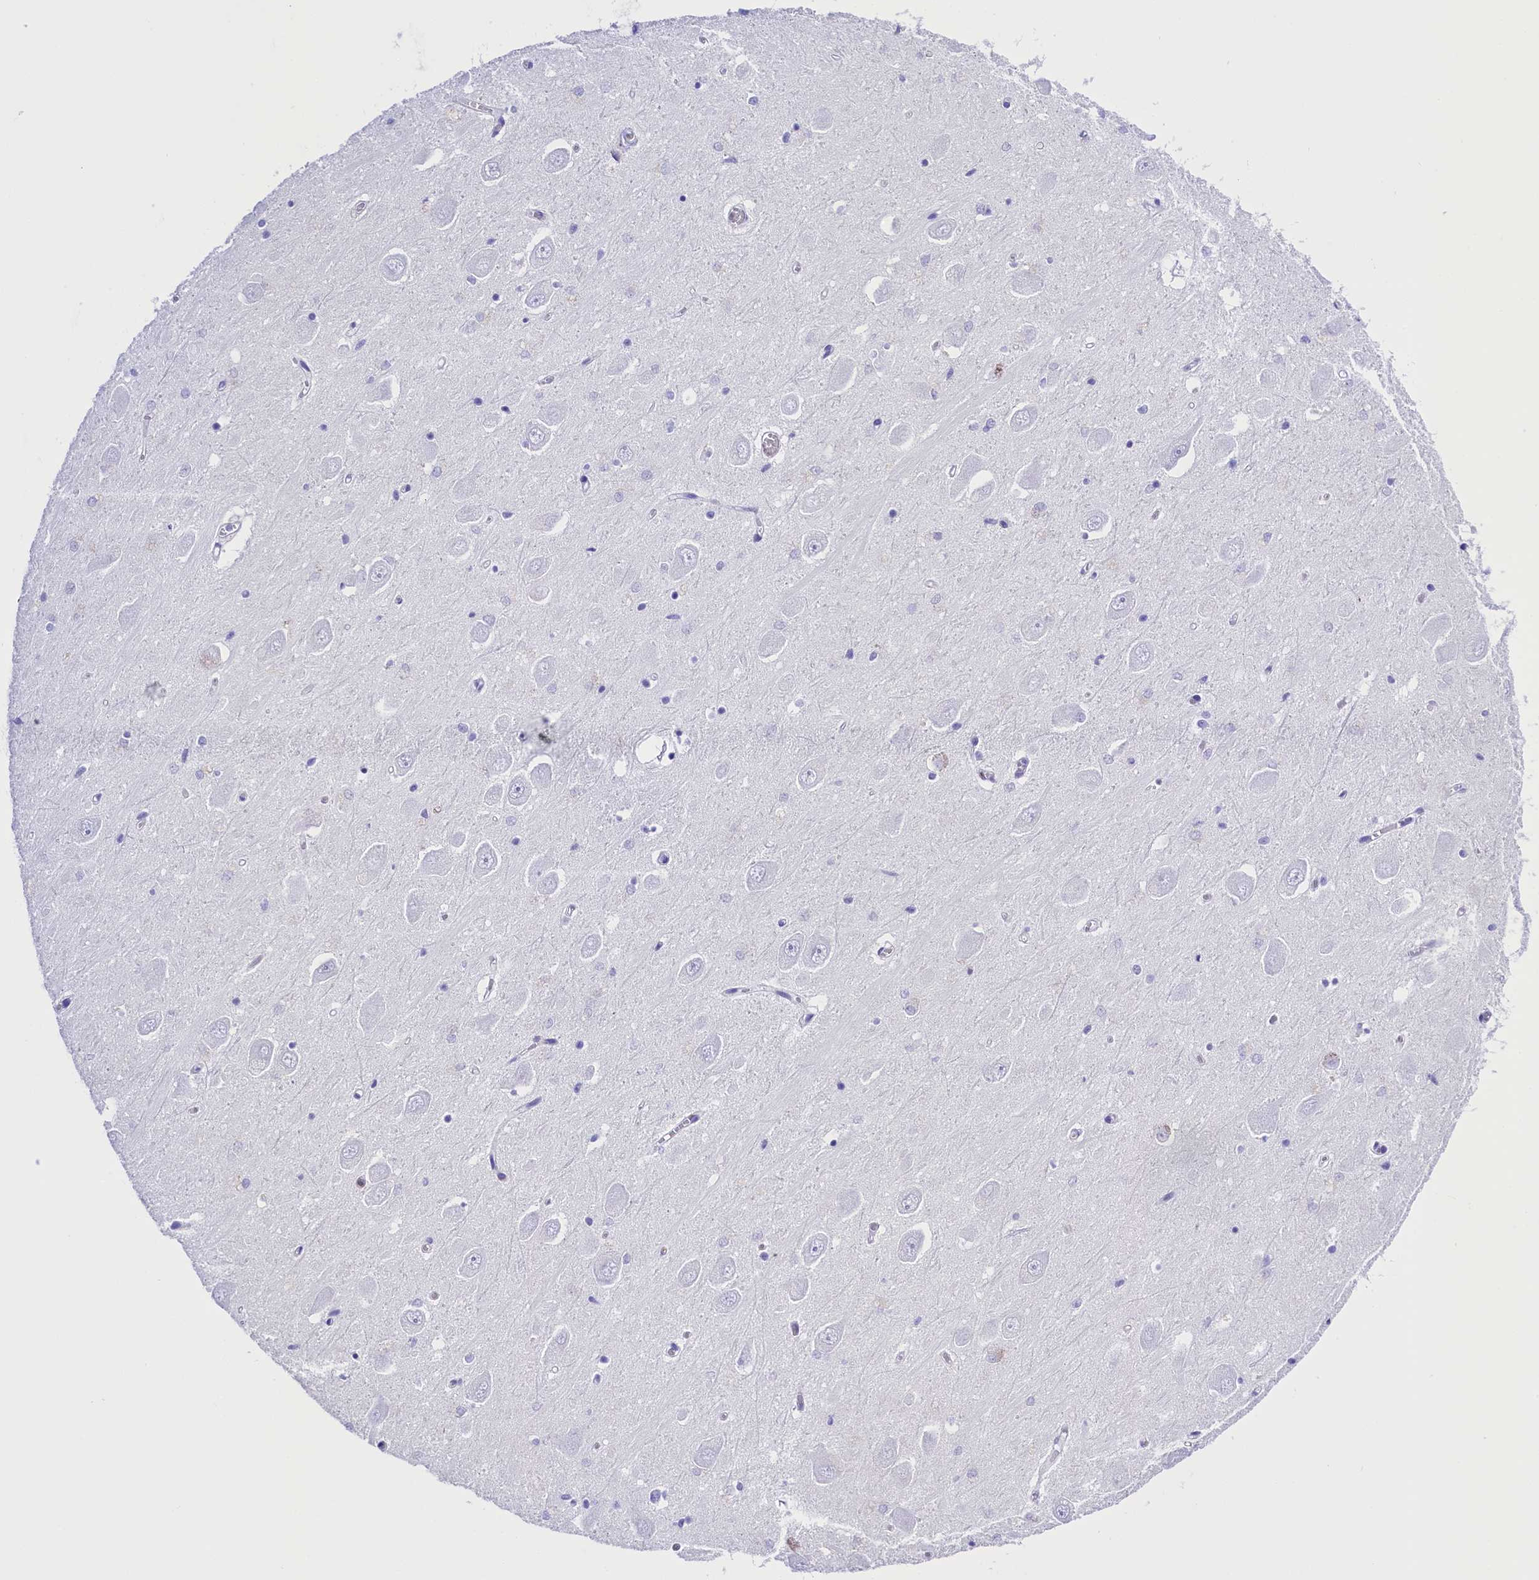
{"staining": {"intensity": "negative", "quantity": "none", "location": "none"}, "tissue": "hippocampus", "cell_type": "Glial cells", "image_type": "normal", "snomed": [{"axis": "morphology", "description": "Normal tissue, NOS"}, {"axis": "topography", "description": "Hippocampus"}], "caption": "This image is of normal hippocampus stained with immunohistochemistry to label a protein in brown with the nuclei are counter-stained blue. There is no staining in glial cells. (DAB (3,3'-diaminobenzidine) immunohistochemistry (IHC) visualized using brightfield microscopy, high magnification).", "gene": "CLC", "patient": {"sex": "male", "age": 70}}